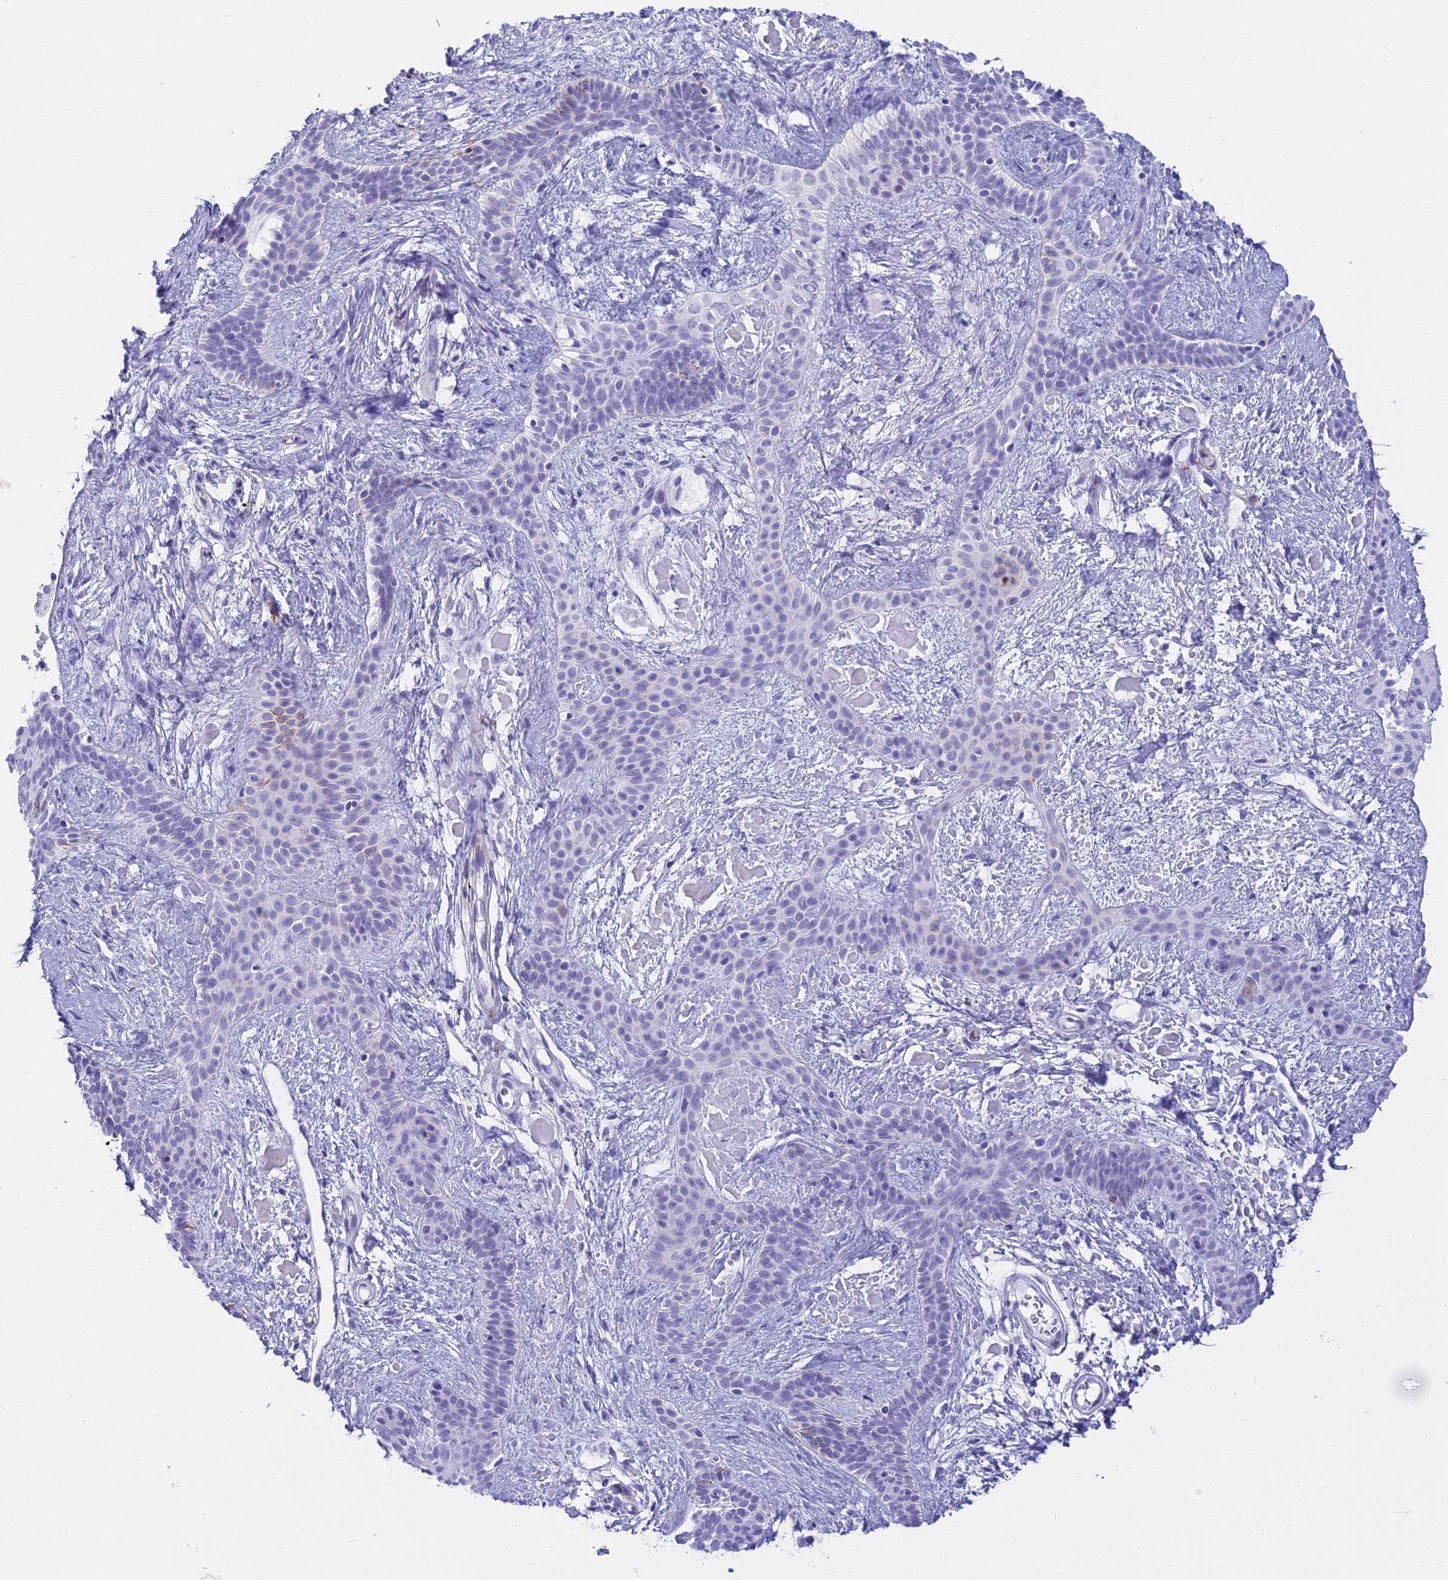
{"staining": {"intensity": "negative", "quantity": "none", "location": "none"}, "tissue": "skin cancer", "cell_type": "Tumor cells", "image_type": "cancer", "snomed": [{"axis": "morphology", "description": "Basal cell carcinoma"}, {"axis": "topography", "description": "Skin"}], "caption": "Tumor cells show no significant positivity in skin cancer (basal cell carcinoma).", "gene": "EVI2A", "patient": {"sex": "male", "age": 78}}